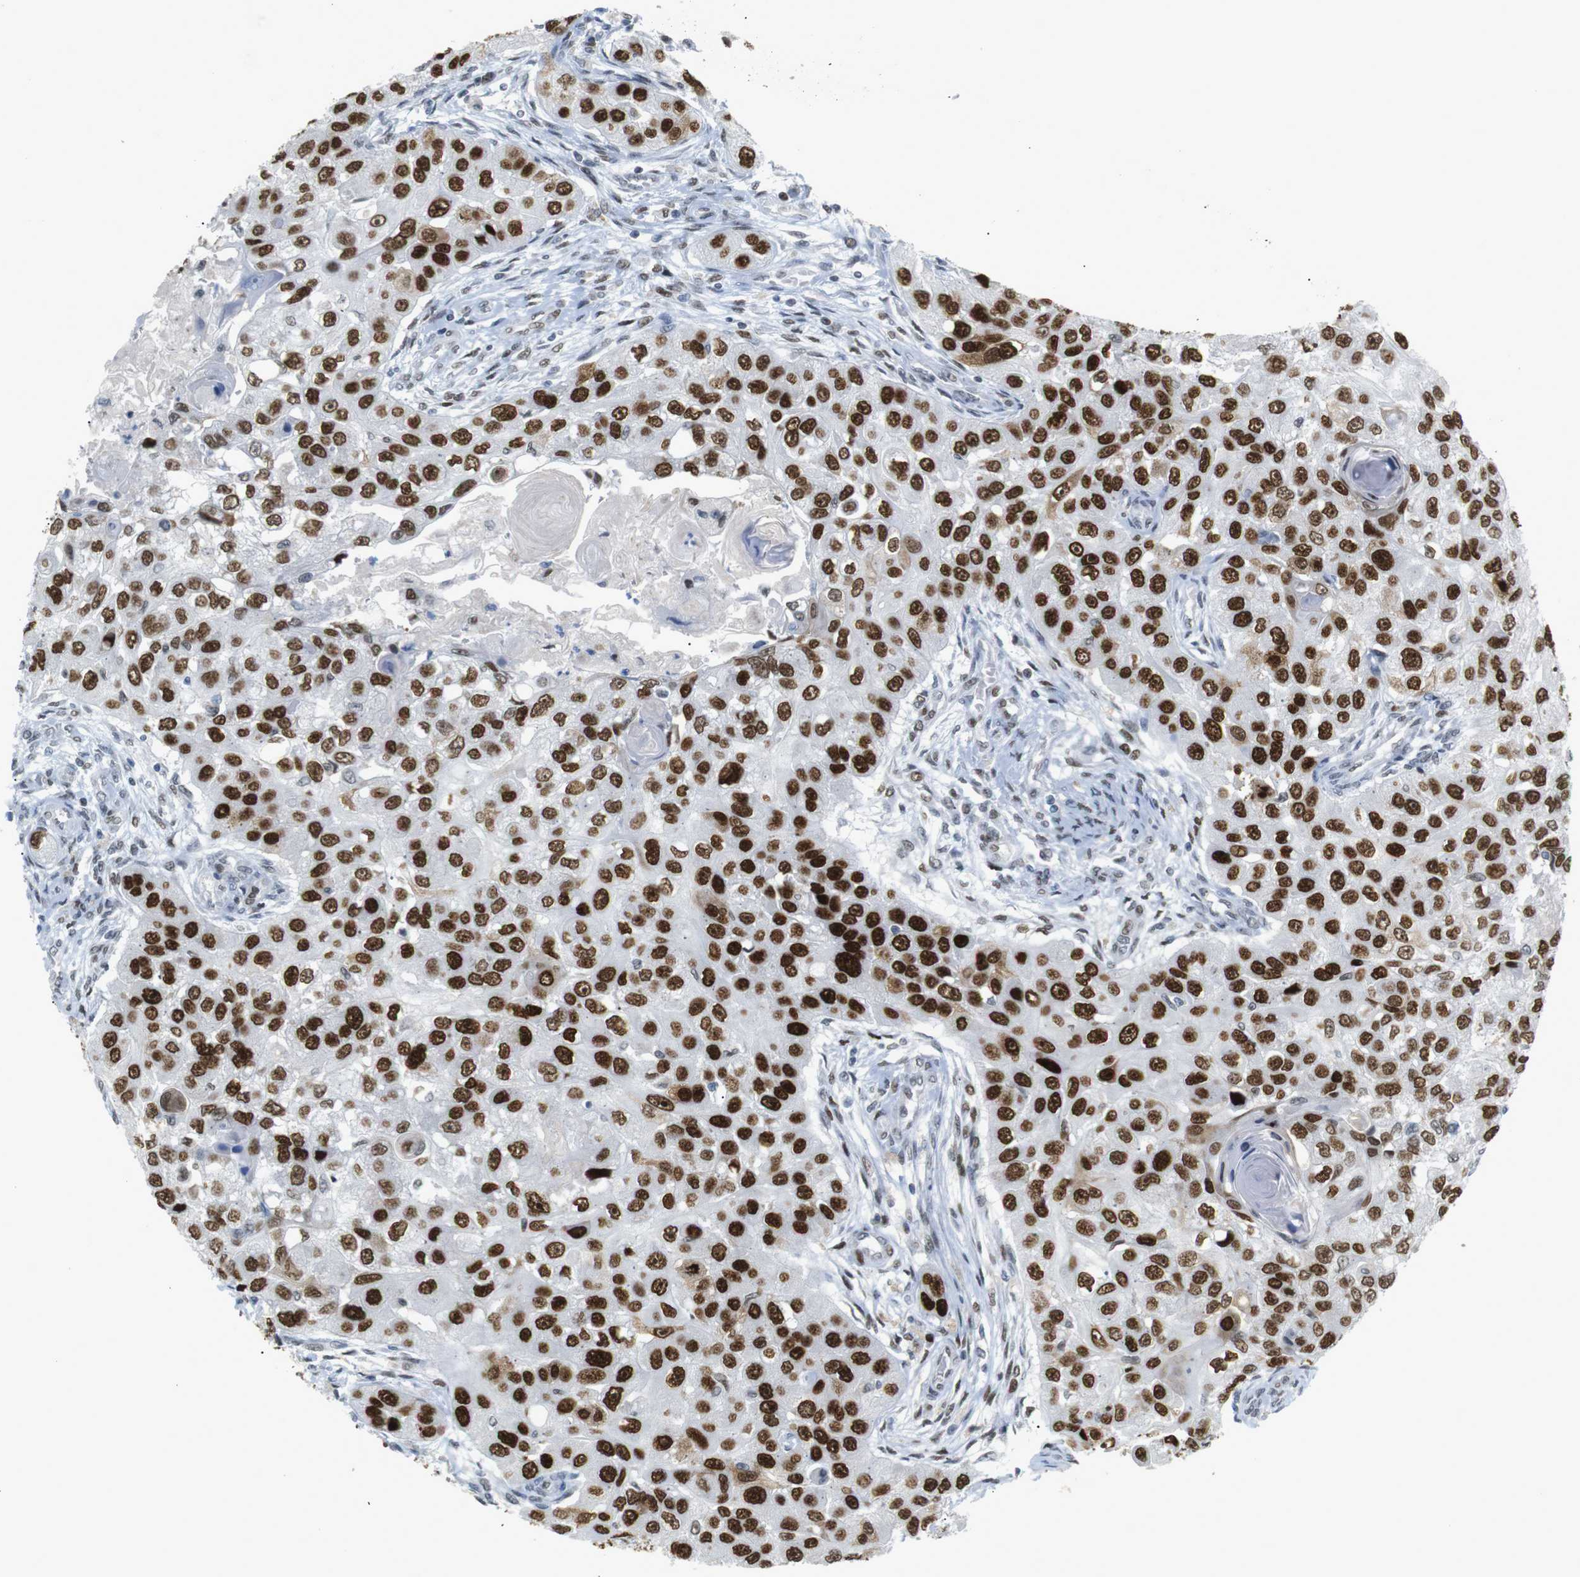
{"staining": {"intensity": "strong", "quantity": ">75%", "location": "nuclear"}, "tissue": "head and neck cancer", "cell_type": "Tumor cells", "image_type": "cancer", "snomed": [{"axis": "morphology", "description": "Normal tissue, NOS"}, {"axis": "morphology", "description": "Squamous cell carcinoma, NOS"}, {"axis": "topography", "description": "Skeletal muscle"}, {"axis": "topography", "description": "Head-Neck"}], "caption": "Human squamous cell carcinoma (head and neck) stained with a brown dye displays strong nuclear positive positivity in approximately >75% of tumor cells.", "gene": "RIOX2", "patient": {"sex": "male", "age": 51}}